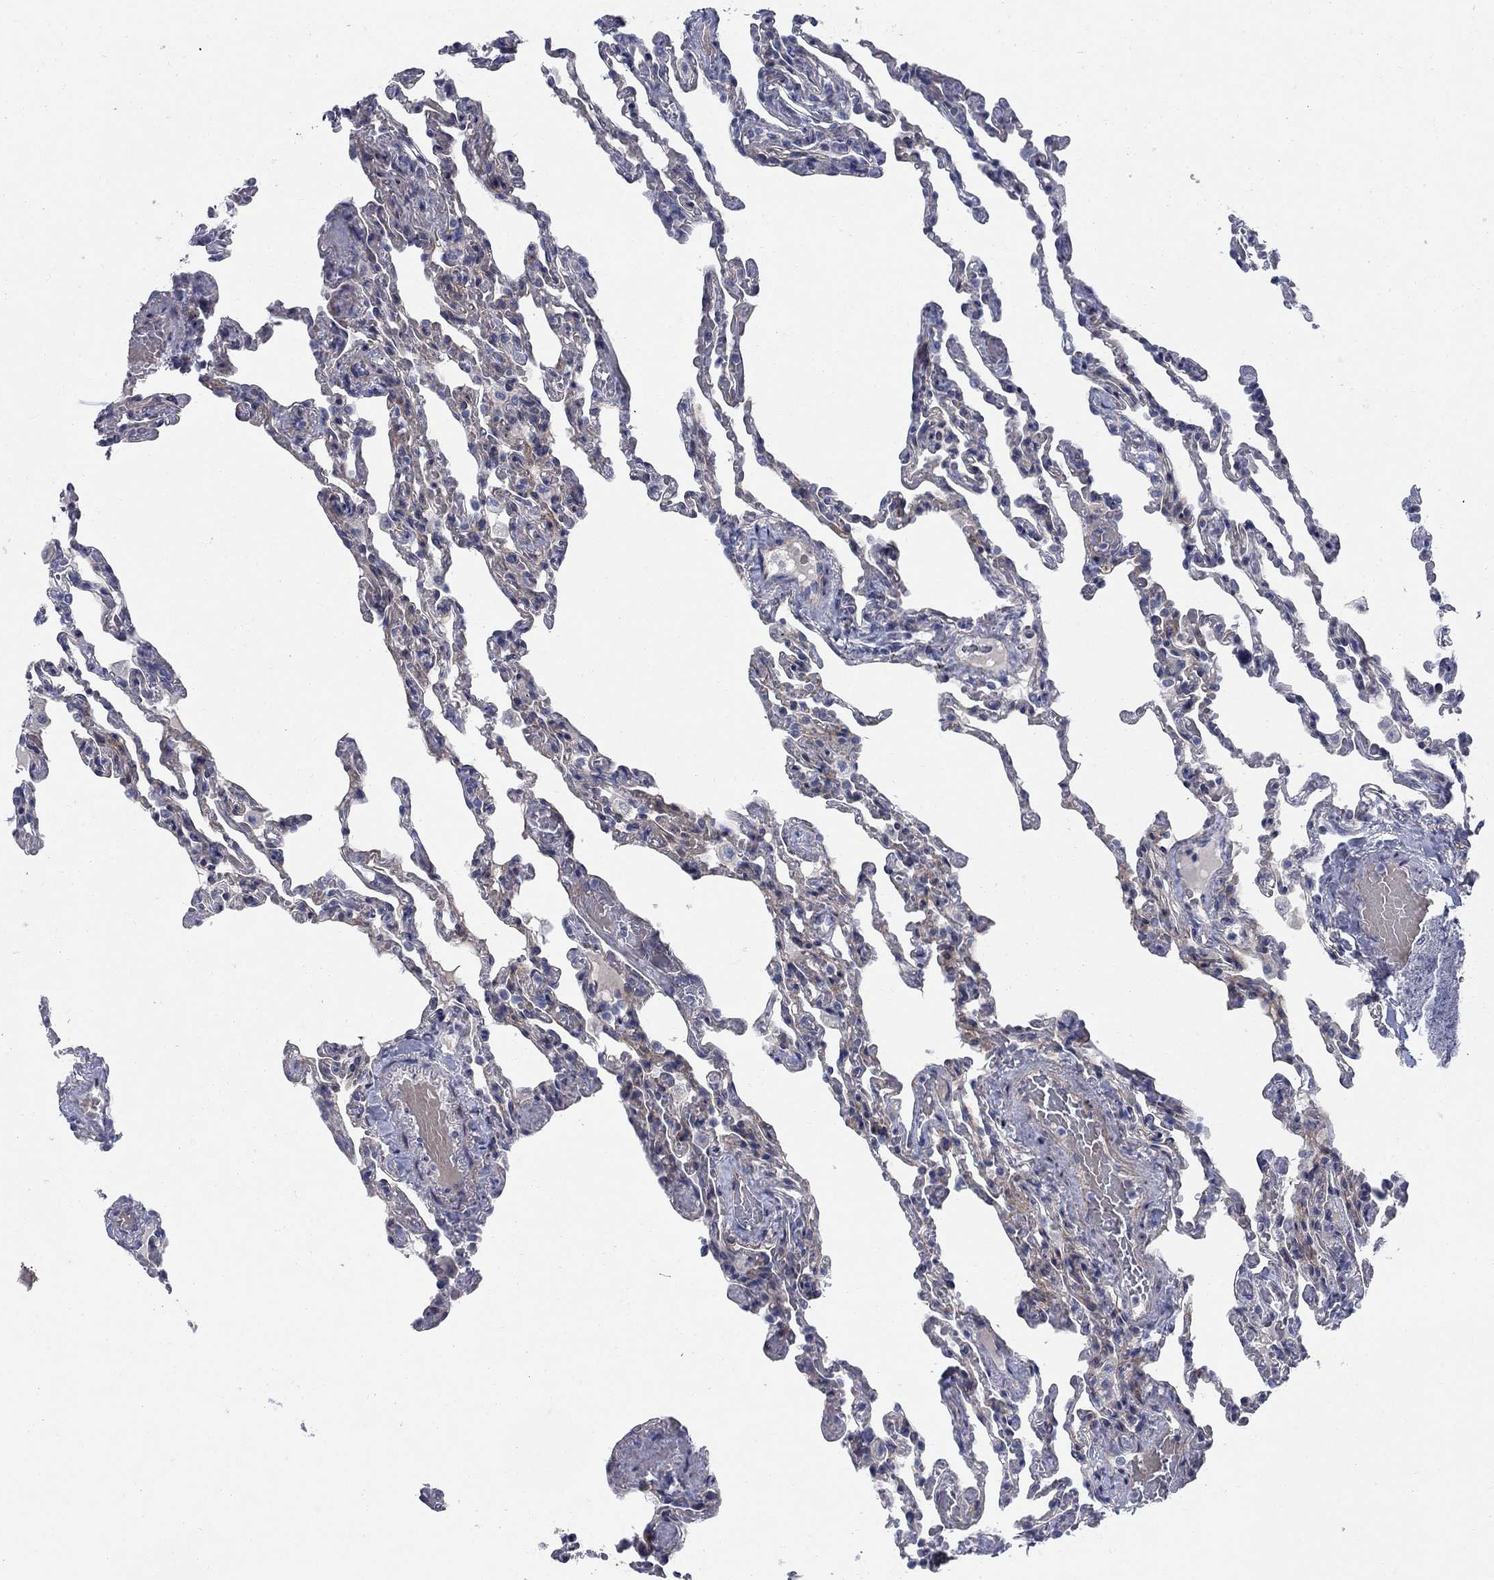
{"staining": {"intensity": "negative", "quantity": "none", "location": "none"}, "tissue": "lung", "cell_type": "Alveolar cells", "image_type": "normal", "snomed": [{"axis": "morphology", "description": "Normal tissue, NOS"}, {"axis": "topography", "description": "Lung"}], "caption": "Protein analysis of benign lung displays no significant expression in alveolar cells. Brightfield microscopy of immunohistochemistry (IHC) stained with DAB (brown) and hematoxylin (blue), captured at high magnification.", "gene": "DNER", "patient": {"sex": "female", "age": 43}}